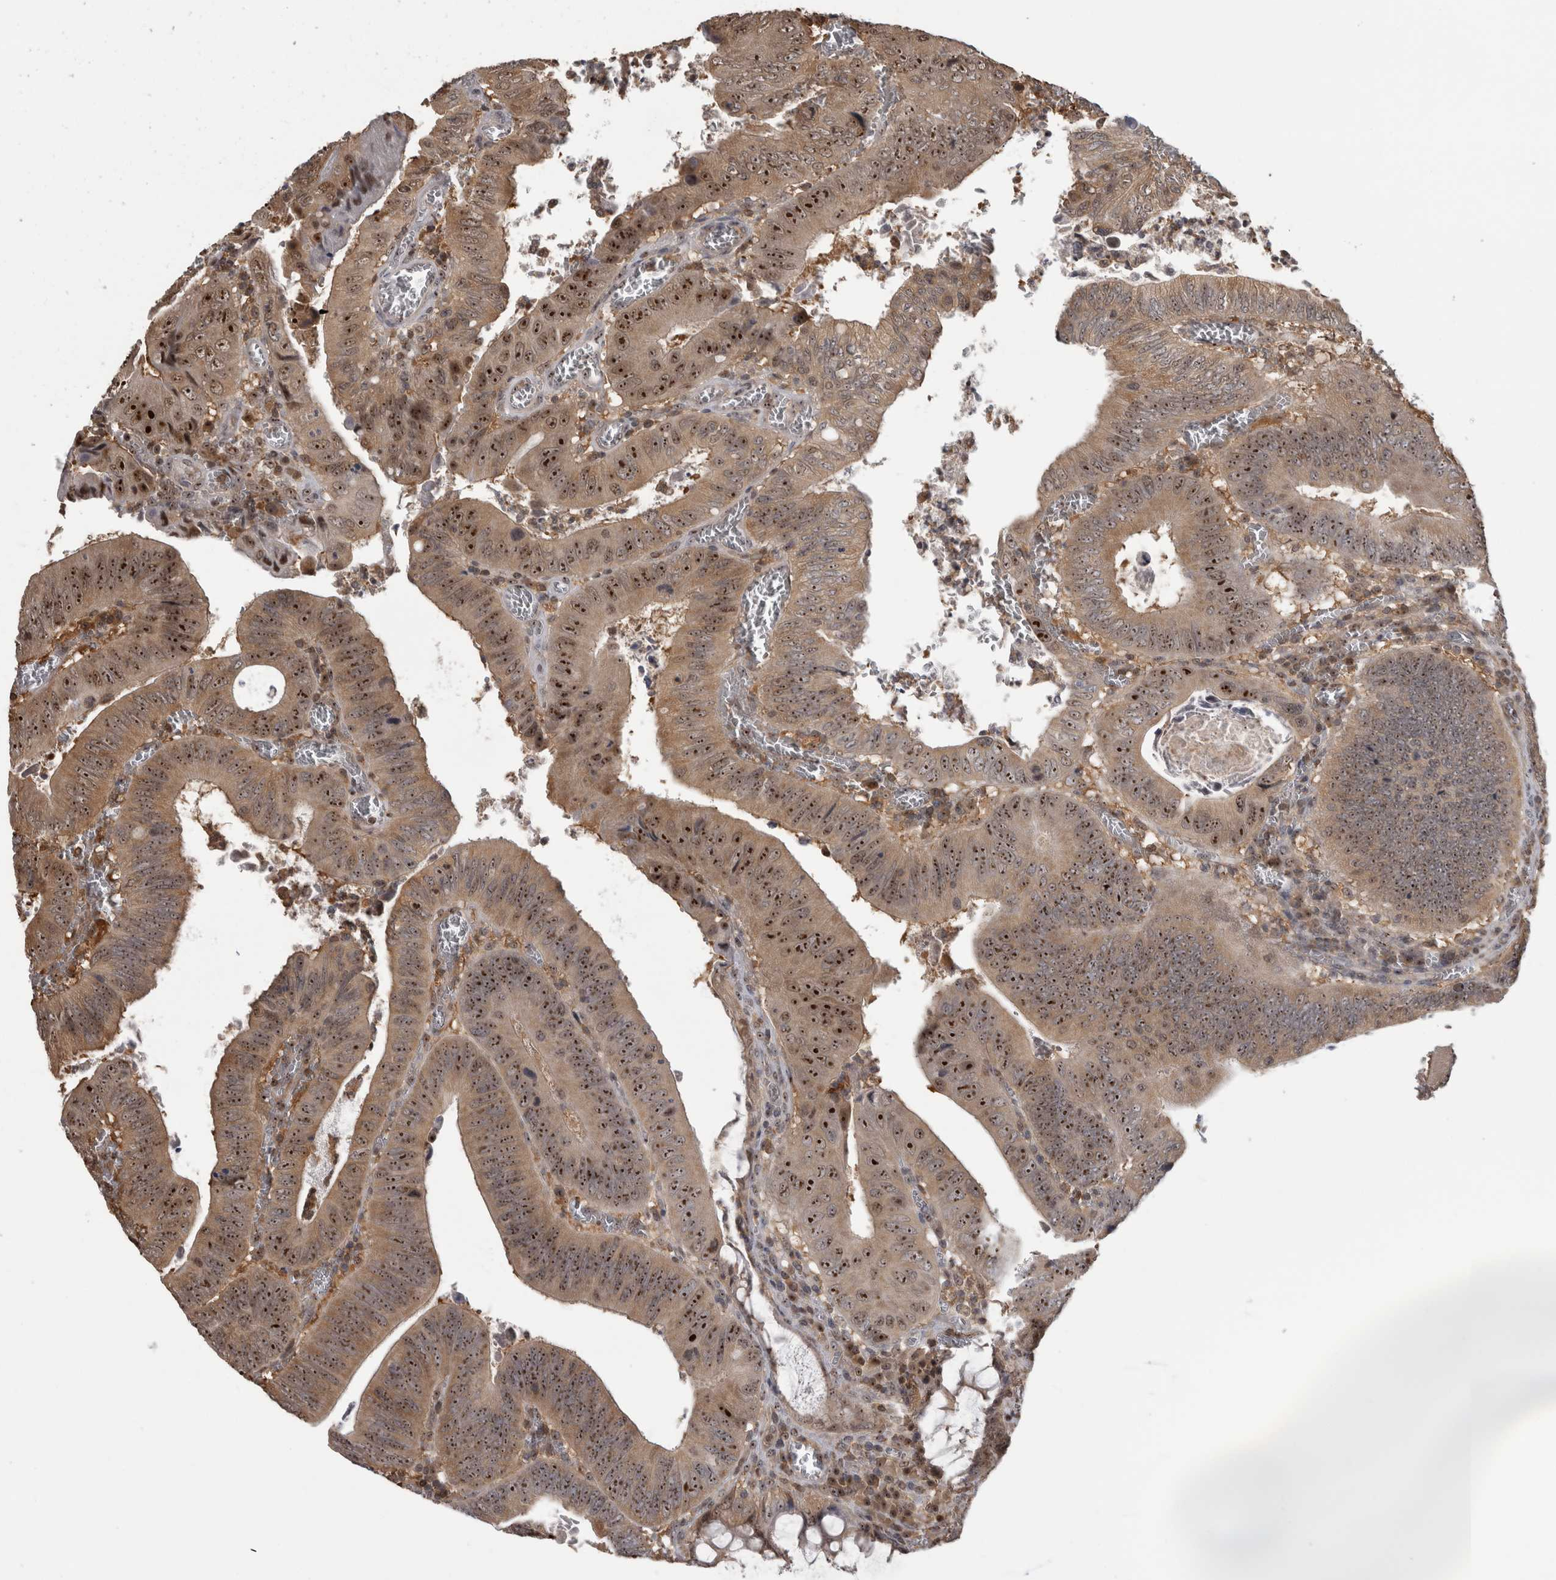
{"staining": {"intensity": "strong", "quantity": "25%-75%", "location": "cytoplasmic/membranous,nuclear"}, "tissue": "colorectal cancer", "cell_type": "Tumor cells", "image_type": "cancer", "snomed": [{"axis": "morphology", "description": "Inflammation, NOS"}, {"axis": "morphology", "description": "Adenocarcinoma, NOS"}, {"axis": "topography", "description": "Colon"}], "caption": "Protein staining of colorectal cancer tissue displays strong cytoplasmic/membranous and nuclear staining in approximately 25%-75% of tumor cells. (DAB IHC, brown staining for protein, blue staining for nuclei).", "gene": "TDRD7", "patient": {"sex": "male", "age": 72}}